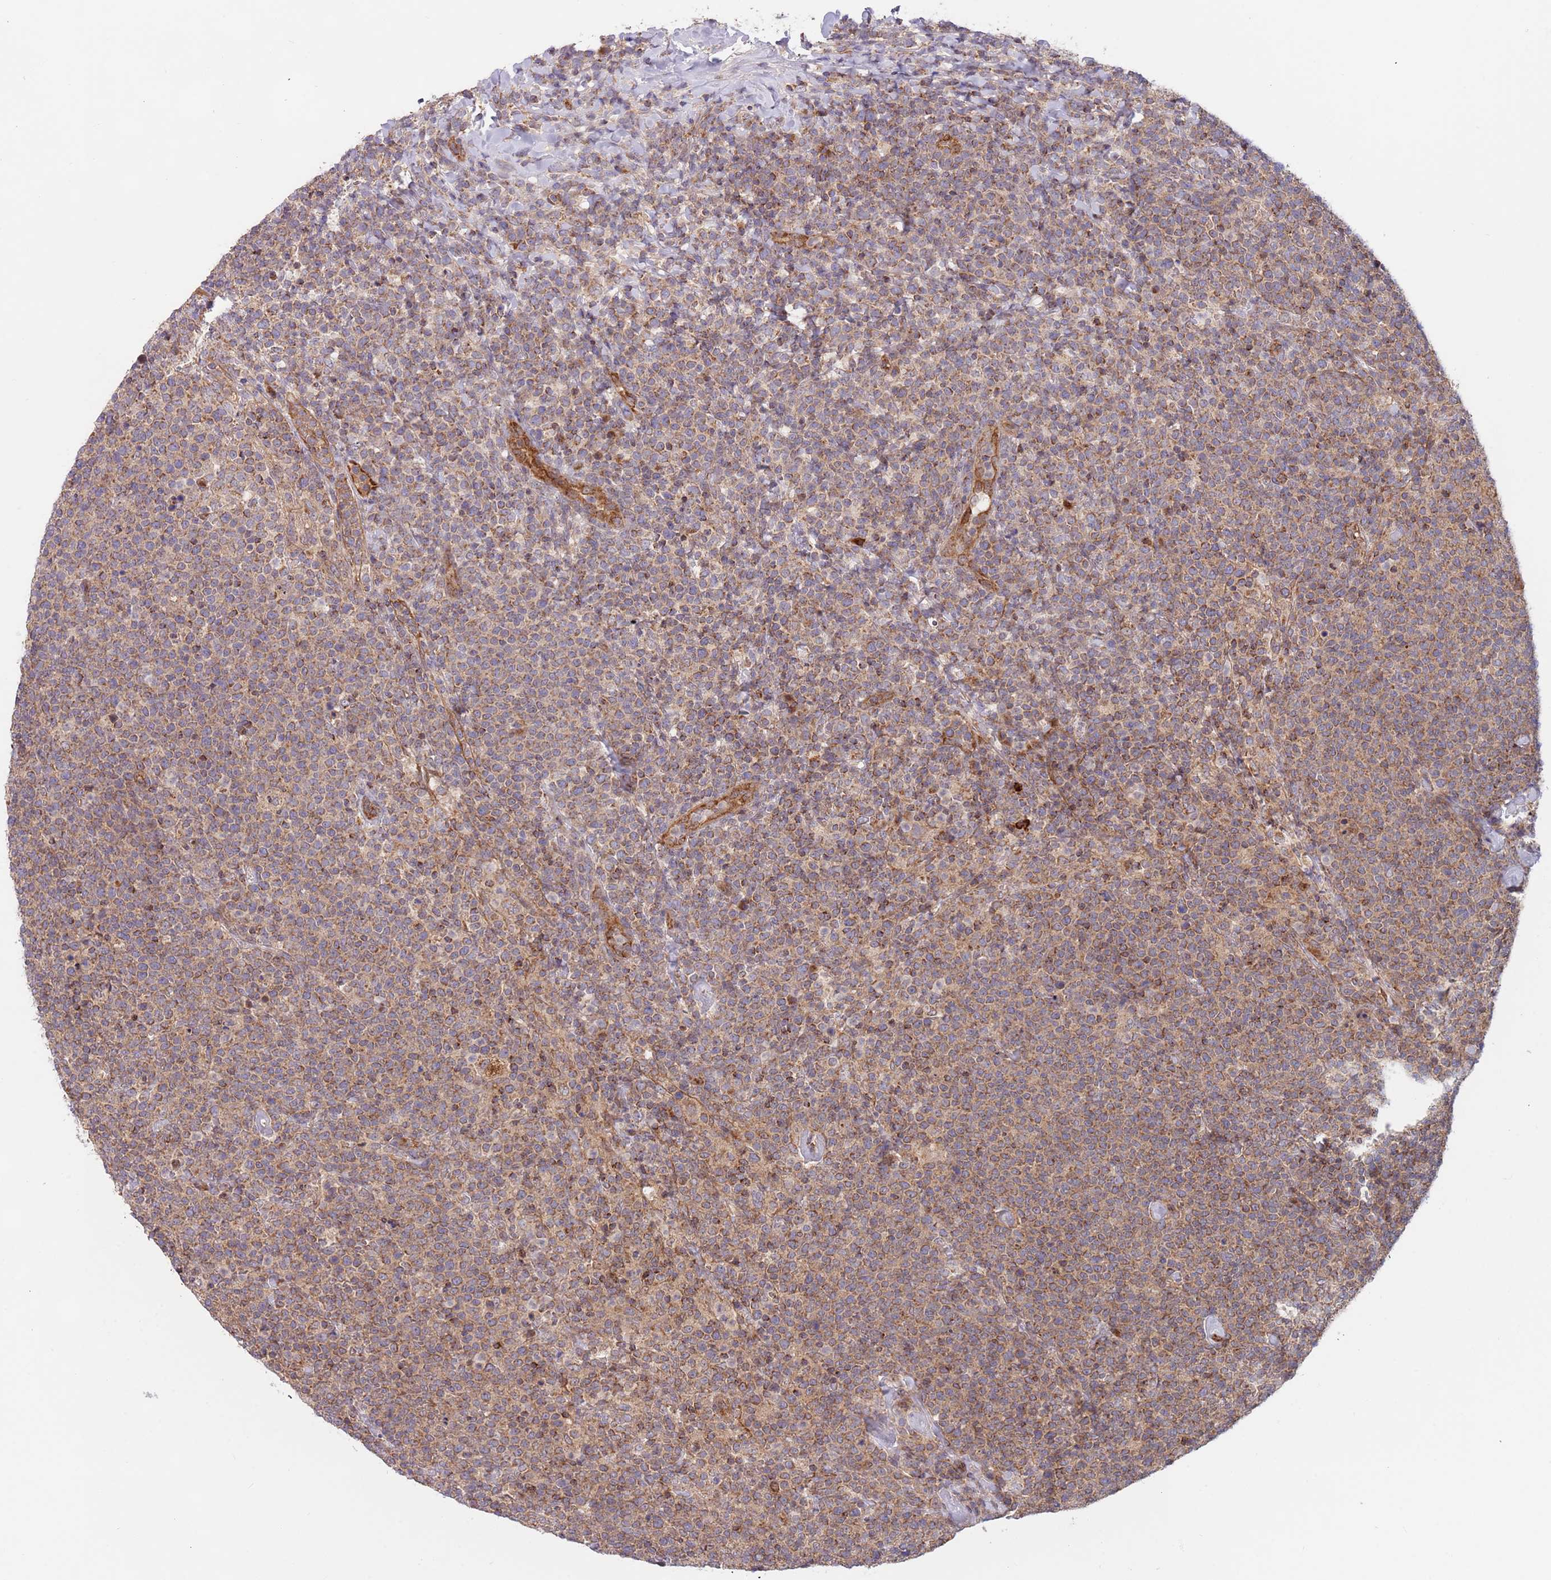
{"staining": {"intensity": "moderate", "quantity": "25%-75%", "location": "cytoplasmic/membranous"}, "tissue": "lymphoma", "cell_type": "Tumor cells", "image_type": "cancer", "snomed": [{"axis": "morphology", "description": "Malignant lymphoma, non-Hodgkin's type, High grade"}, {"axis": "topography", "description": "Lymph node"}], "caption": "Immunohistochemical staining of malignant lymphoma, non-Hodgkin's type (high-grade) reveals medium levels of moderate cytoplasmic/membranous protein positivity in approximately 25%-75% of tumor cells. (DAB IHC, brown staining for protein, blue staining for nuclei).", "gene": "GUK1", "patient": {"sex": "male", "age": 61}}